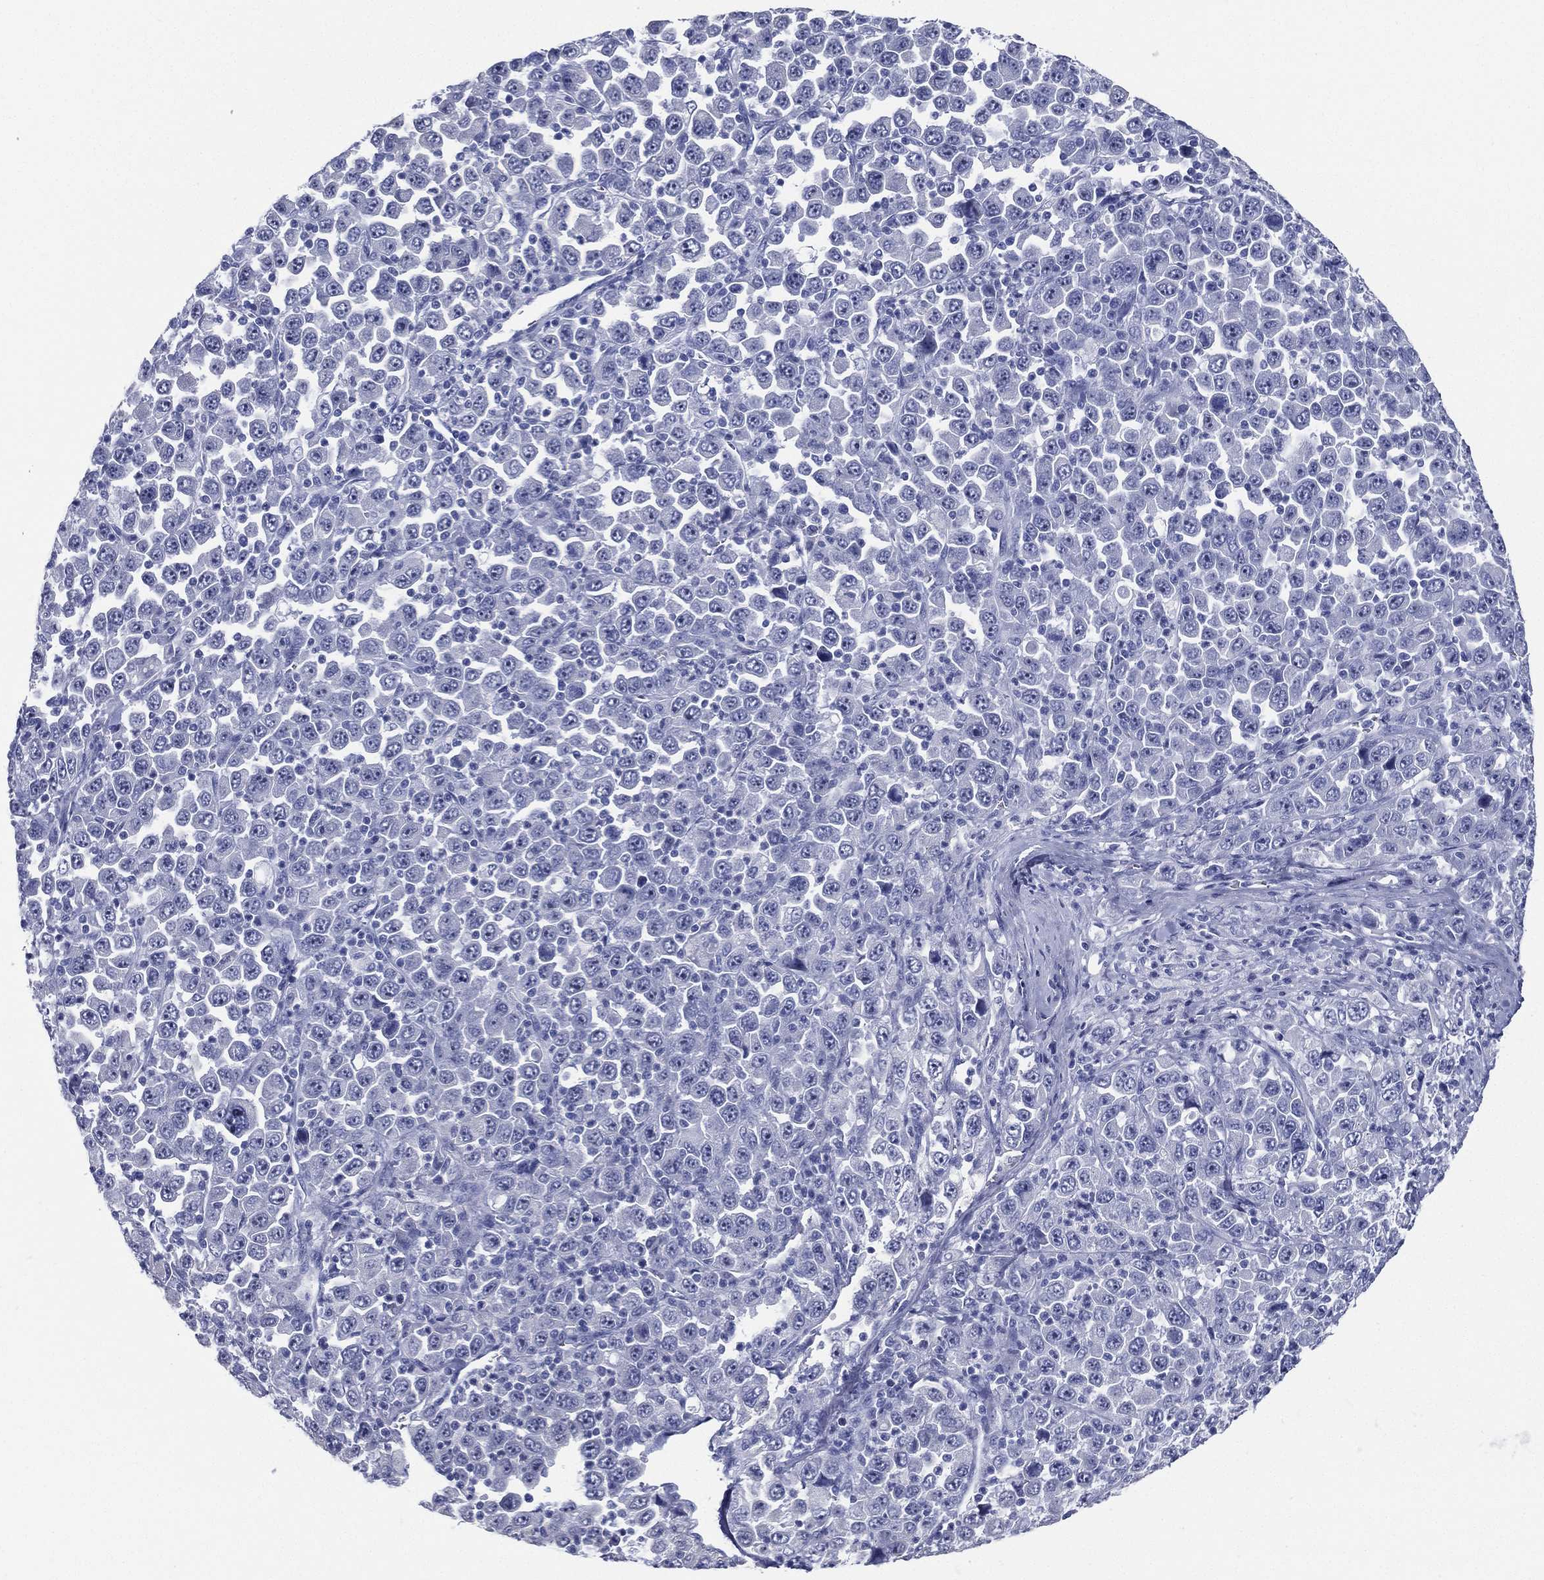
{"staining": {"intensity": "negative", "quantity": "none", "location": "none"}, "tissue": "stomach cancer", "cell_type": "Tumor cells", "image_type": "cancer", "snomed": [{"axis": "morphology", "description": "Normal tissue, NOS"}, {"axis": "morphology", "description": "Adenocarcinoma, NOS"}, {"axis": "topography", "description": "Stomach, upper"}, {"axis": "topography", "description": "Stomach"}], "caption": "A micrograph of stomach adenocarcinoma stained for a protein exhibits no brown staining in tumor cells.", "gene": "RSPH4A", "patient": {"sex": "male", "age": 59}}